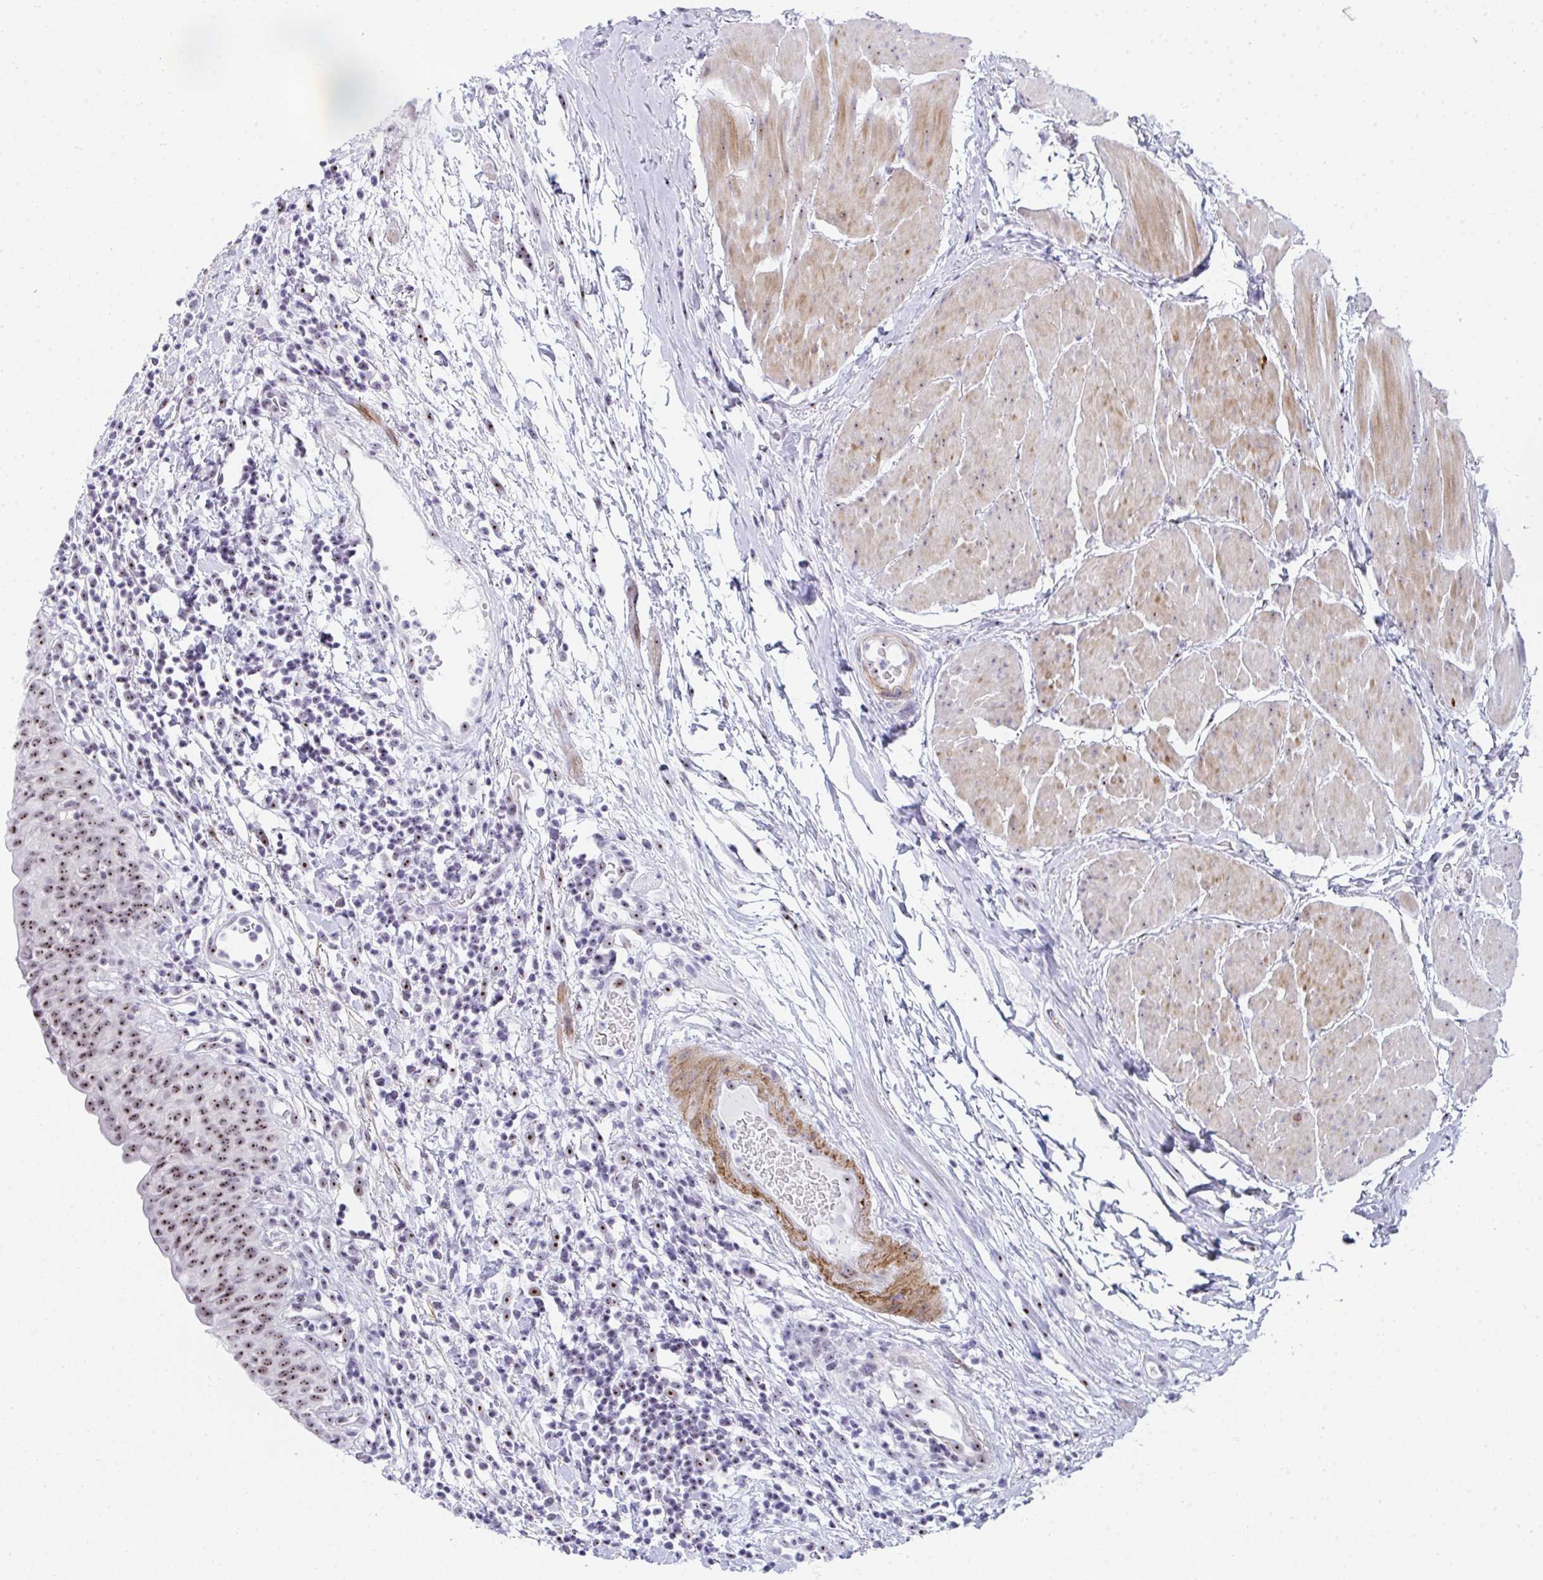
{"staining": {"intensity": "moderate", "quantity": ">75%", "location": "nuclear"}, "tissue": "urinary bladder", "cell_type": "Urothelial cells", "image_type": "normal", "snomed": [{"axis": "morphology", "description": "Normal tissue, NOS"}, {"axis": "morphology", "description": "Inflammation, NOS"}, {"axis": "topography", "description": "Urinary bladder"}], "caption": "Immunohistochemical staining of unremarkable urinary bladder reveals medium levels of moderate nuclear staining in approximately >75% of urothelial cells.", "gene": "NOP10", "patient": {"sex": "male", "age": 57}}